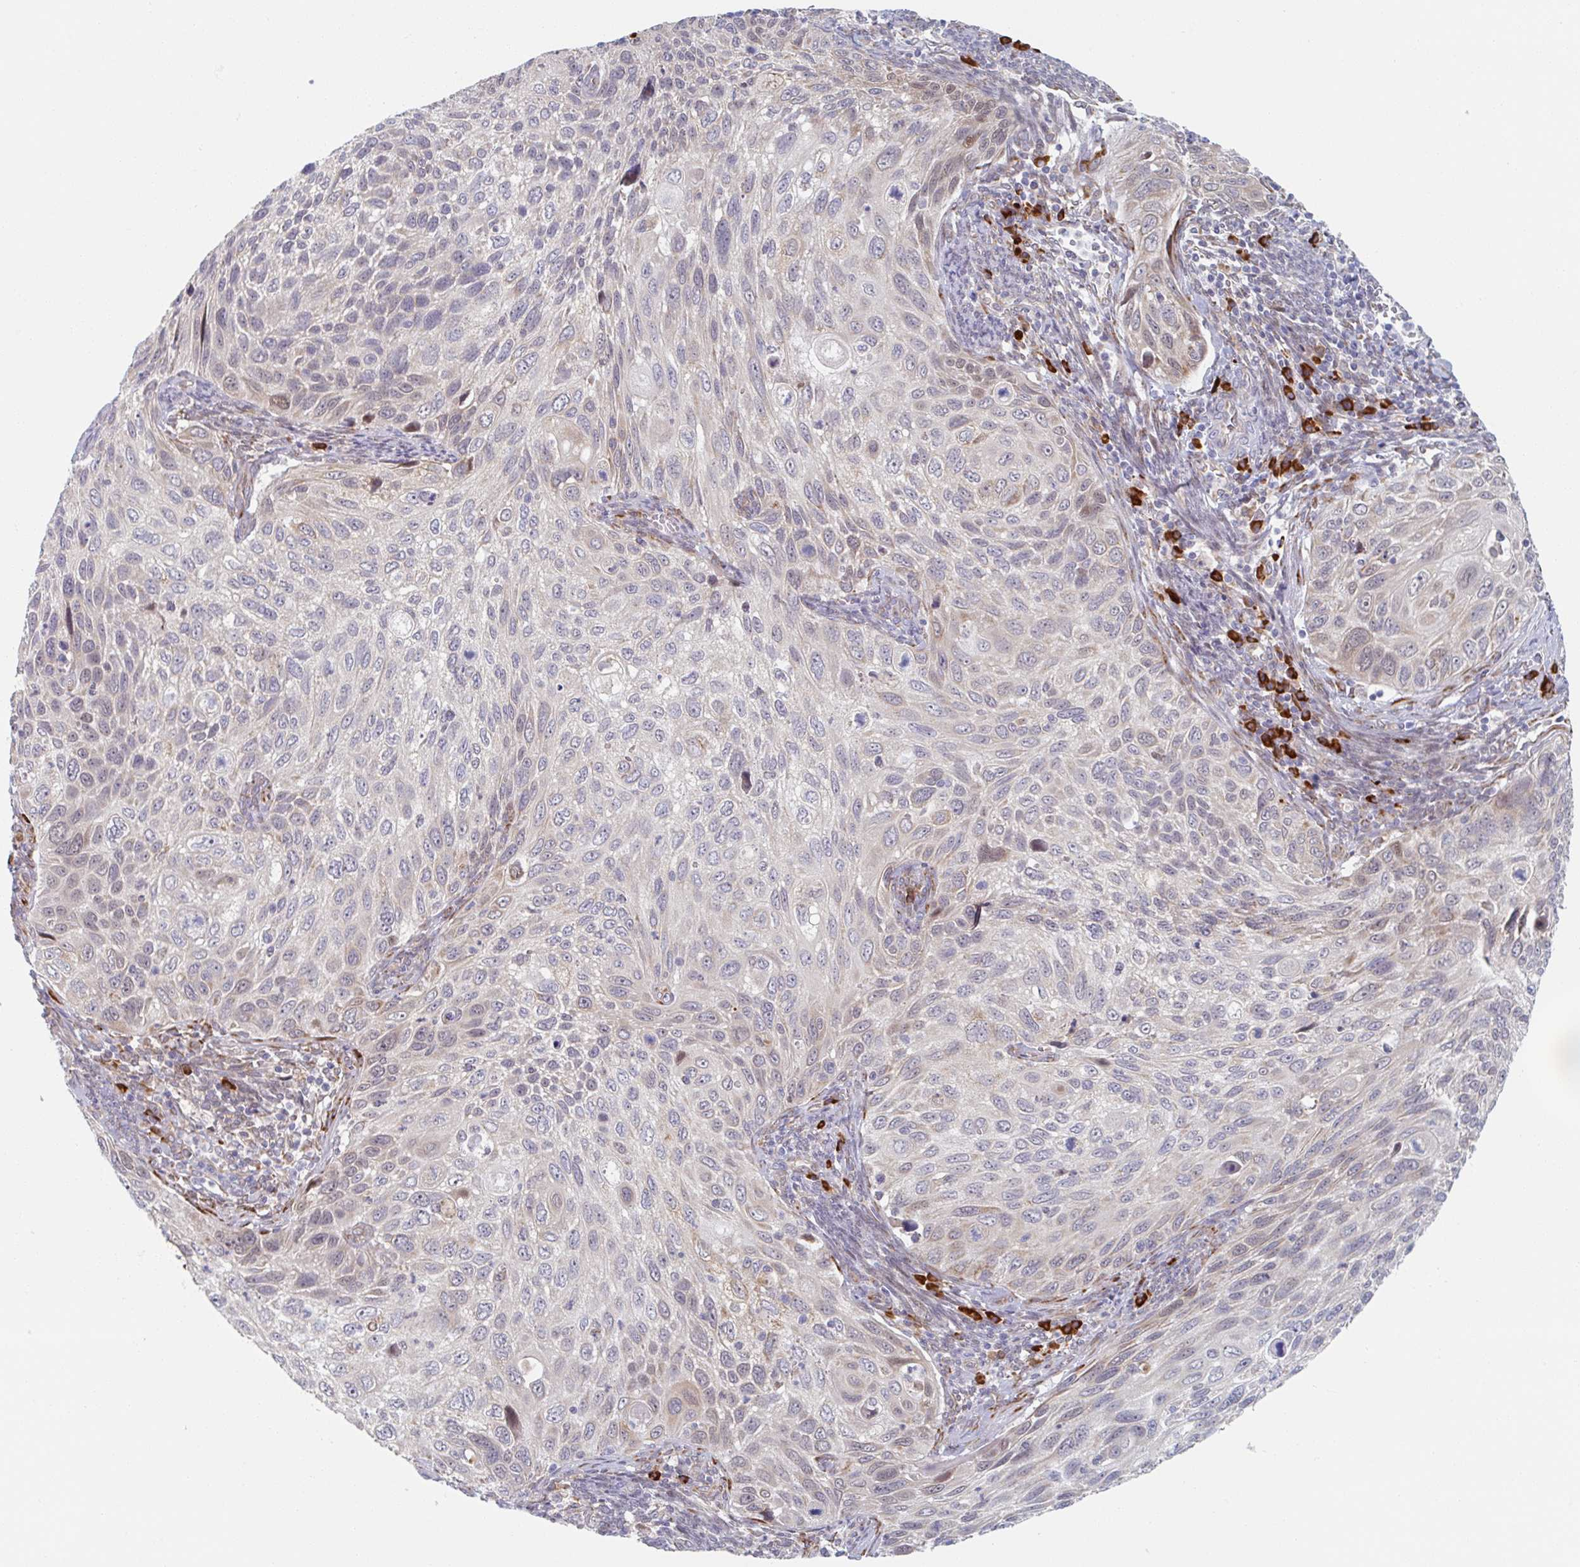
{"staining": {"intensity": "negative", "quantity": "none", "location": "none"}, "tissue": "cervical cancer", "cell_type": "Tumor cells", "image_type": "cancer", "snomed": [{"axis": "morphology", "description": "Squamous cell carcinoma, NOS"}, {"axis": "topography", "description": "Cervix"}], "caption": "Immunohistochemical staining of cervical cancer displays no significant positivity in tumor cells.", "gene": "TRAPPC10", "patient": {"sex": "female", "age": 70}}